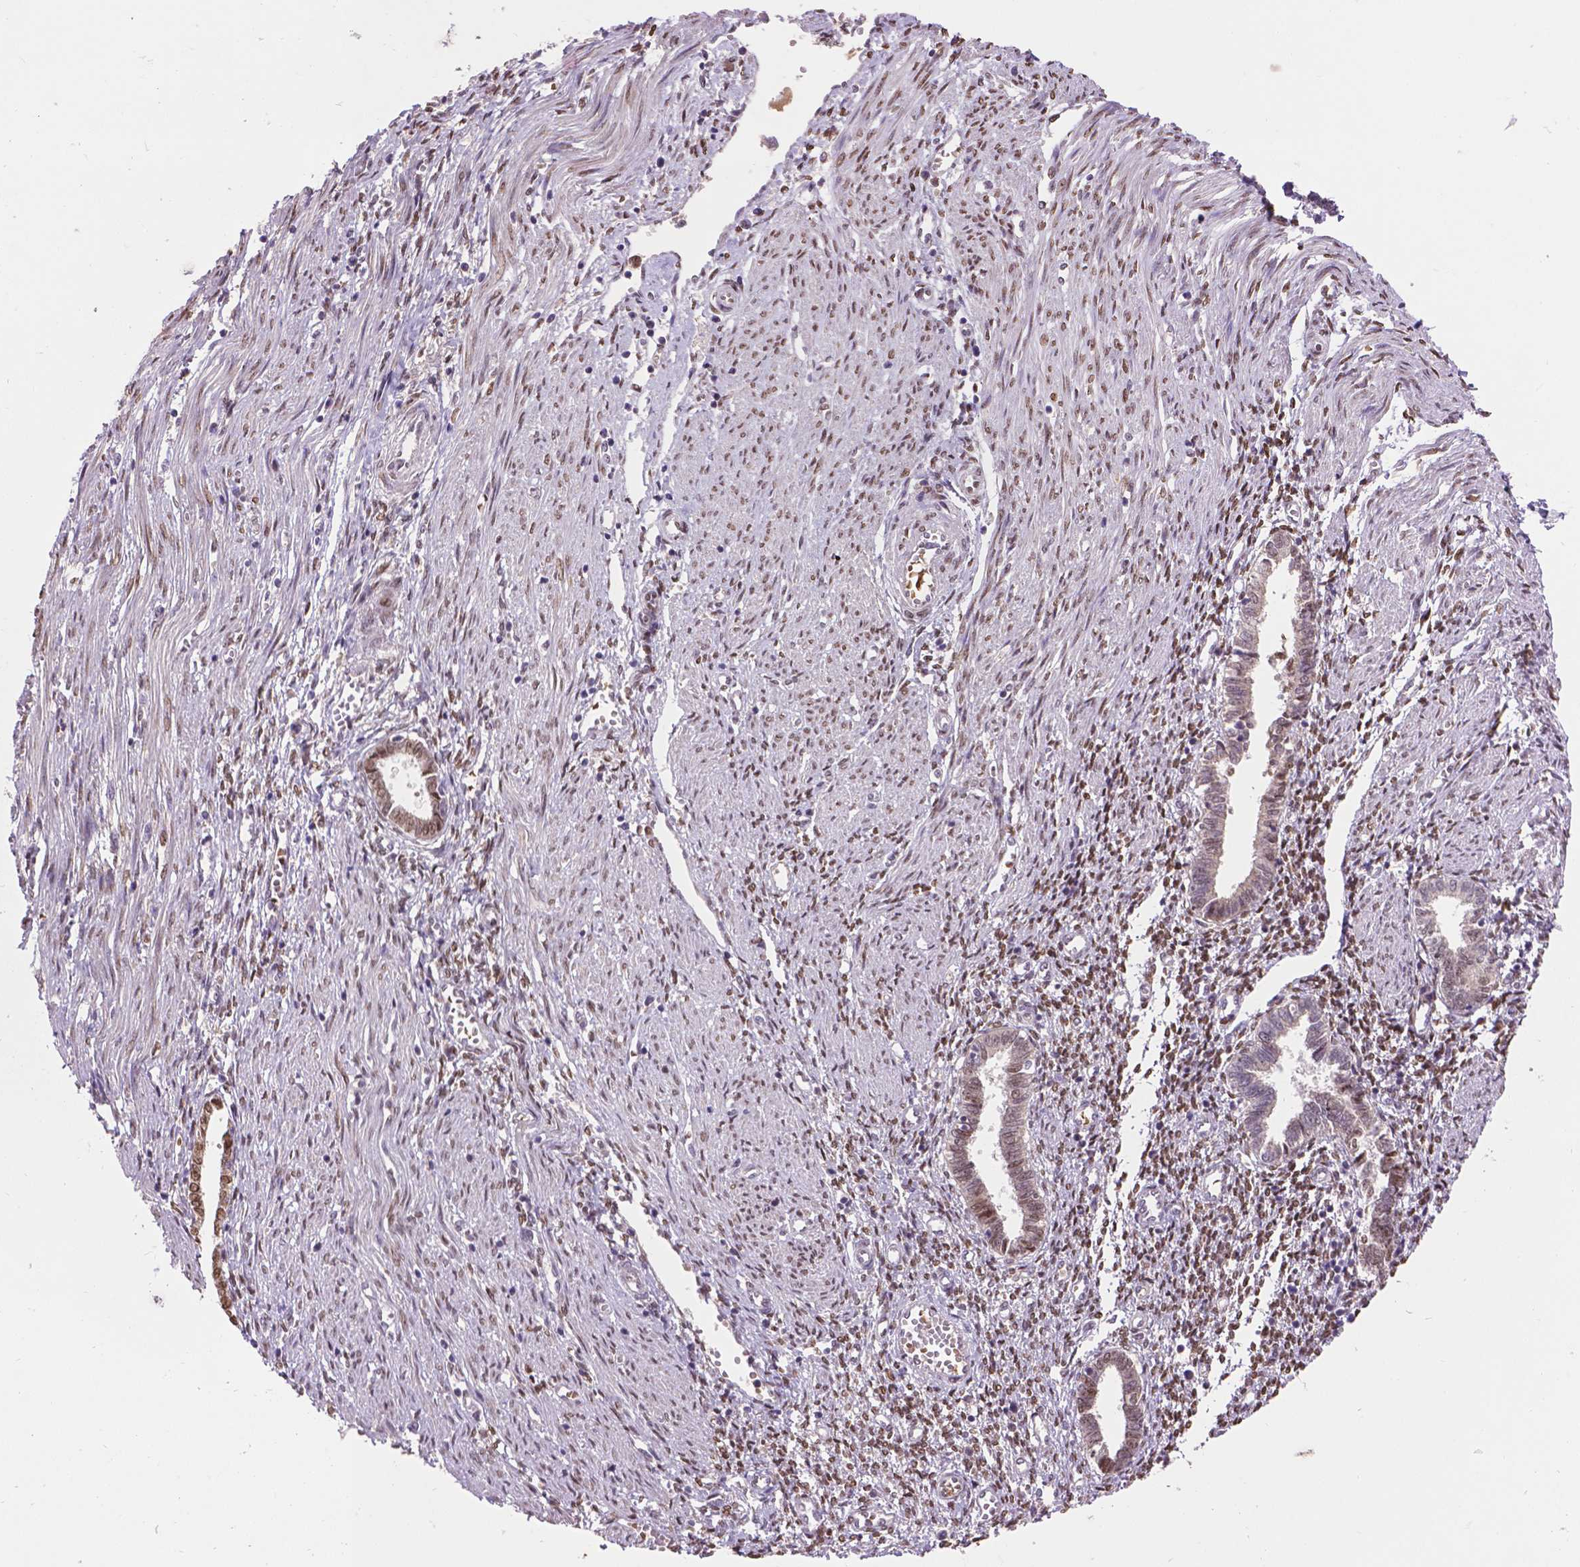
{"staining": {"intensity": "weak", "quantity": "25%-75%", "location": "nuclear"}, "tissue": "endometrial cancer", "cell_type": "Tumor cells", "image_type": "cancer", "snomed": [{"axis": "morphology", "description": "Adenocarcinoma, NOS"}, {"axis": "topography", "description": "Endometrium"}], "caption": "Endometrial adenocarcinoma stained for a protein (brown) reveals weak nuclear positive positivity in about 25%-75% of tumor cells.", "gene": "IRF6", "patient": {"sex": "female", "age": 43}}